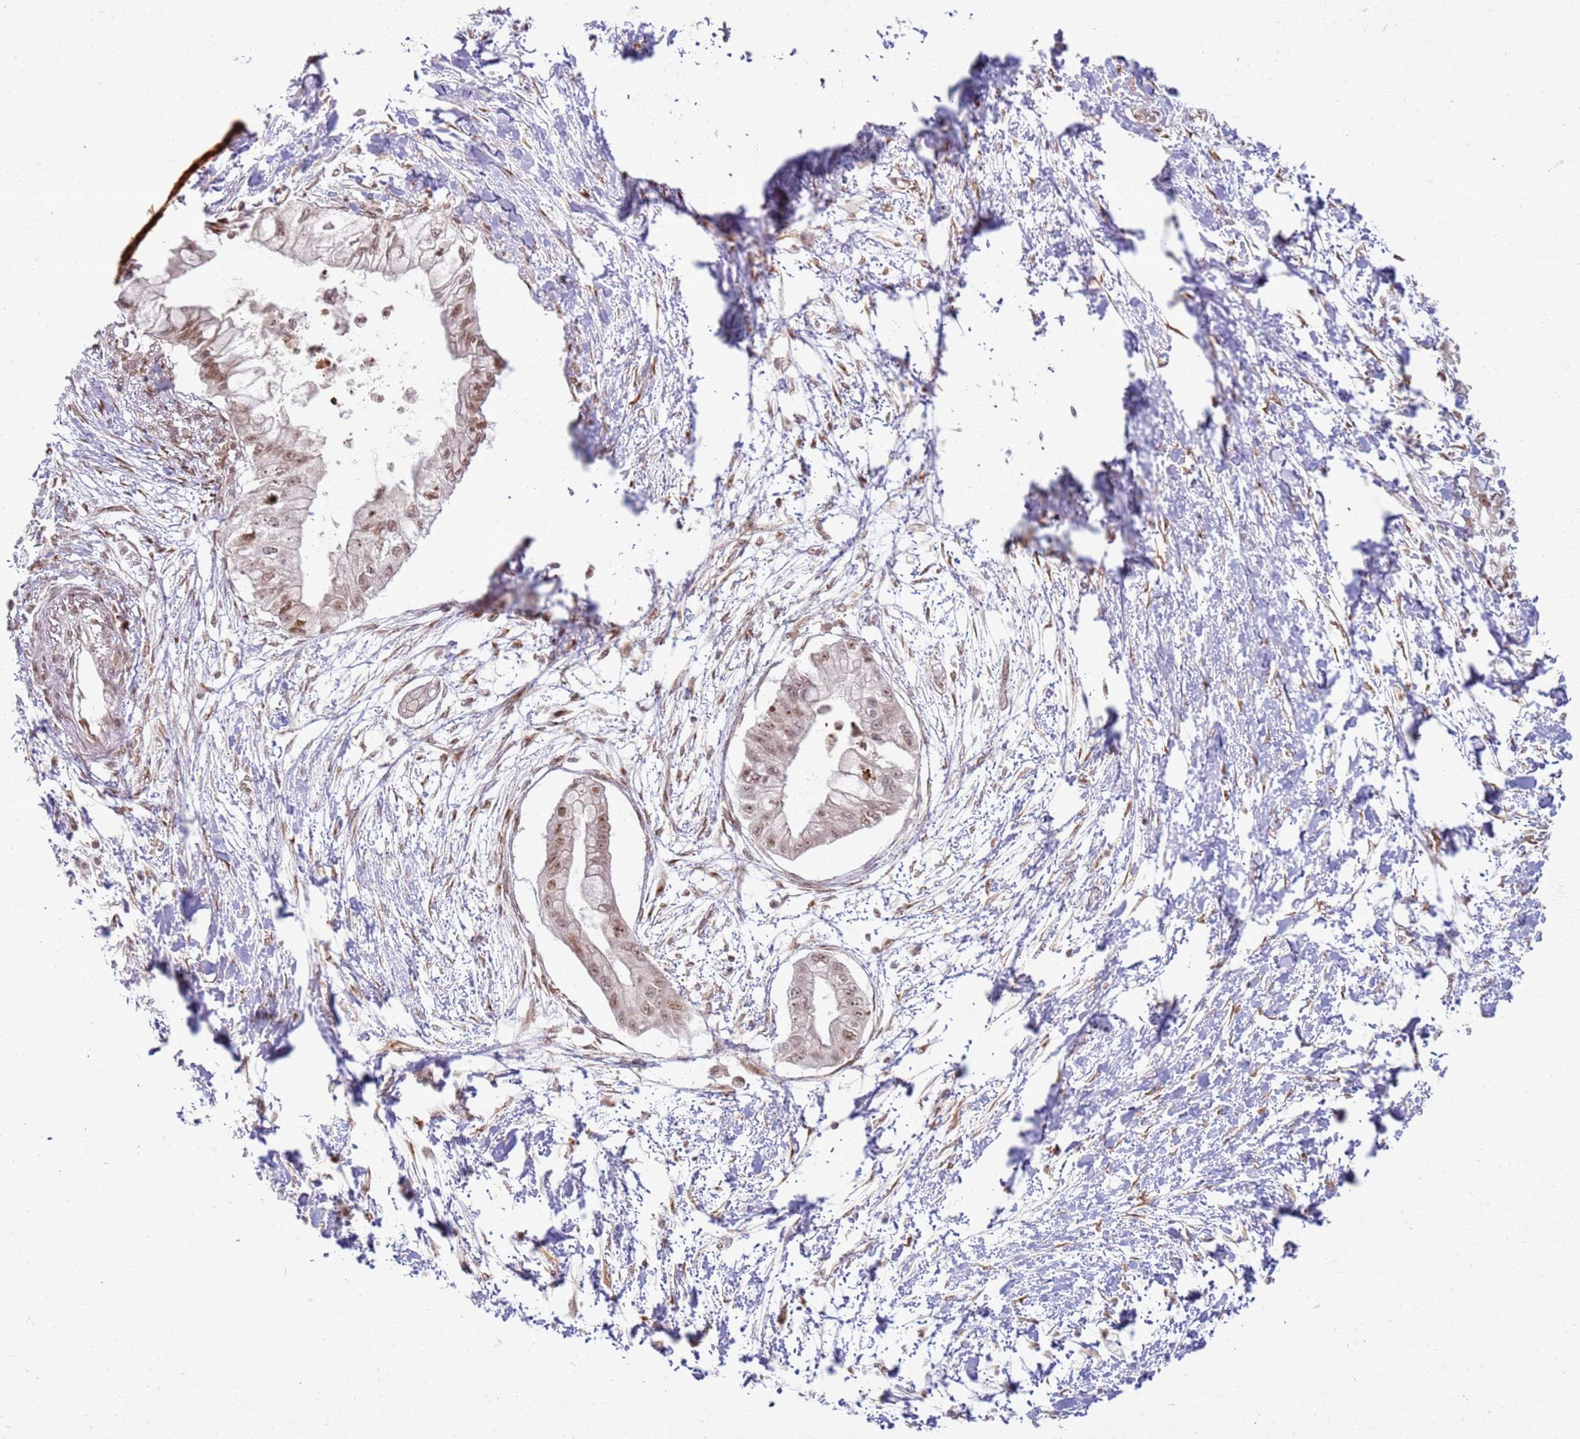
{"staining": {"intensity": "moderate", "quantity": ">75%", "location": "nuclear"}, "tissue": "pancreatic cancer", "cell_type": "Tumor cells", "image_type": "cancer", "snomed": [{"axis": "morphology", "description": "Adenocarcinoma, NOS"}, {"axis": "topography", "description": "Pancreas"}], "caption": "Immunohistochemical staining of human pancreatic cancer exhibits medium levels of moderate nuclear expression in about >75% of tumor cells.", "gene": "KLHL36", "patient": {"sex": "male", "age": 48}}